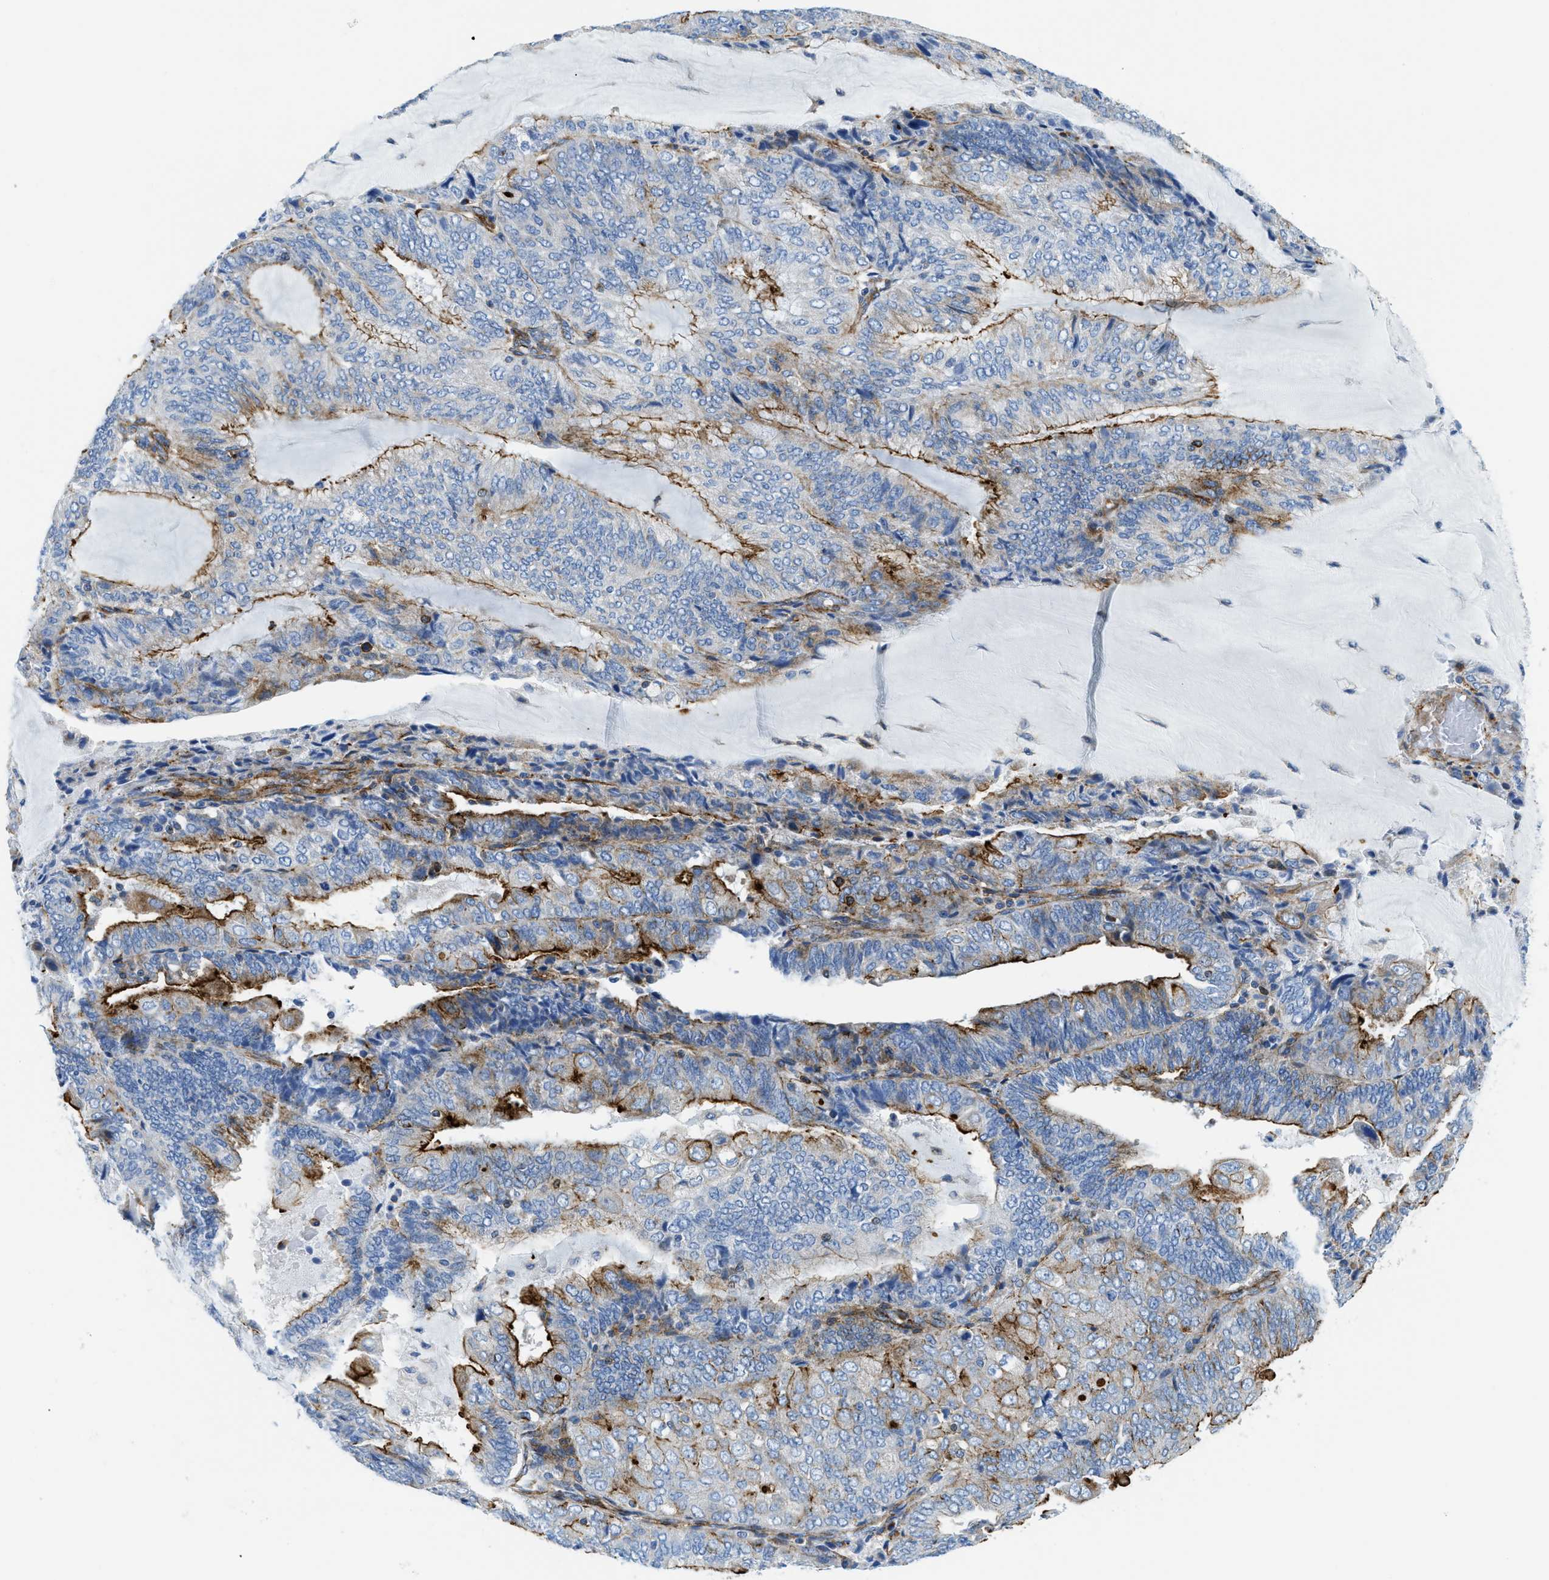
{"staining": {"intensity": "strong", "quantity": "25%-75%", "location": "cytoplasmic/membranous"}, "tissue": "endometrial cancer", "cell_type": "Tumor cells", "image_type": "cancer", "snomed": [{"axis": "morphology", "description": "Adenocarcinoma, NOS"}, {"axis": "topography", "description": "Endometrium"}], "caption": "This histopathology image reveals IHC staining of endometrial cancer (adenocarcinoma), with high strong cytoplasmic/membranous expression in approximately 25%-75% of tumor cells.", "gene": "CUTA", "patient": {"sex": "female", "age": 81}}